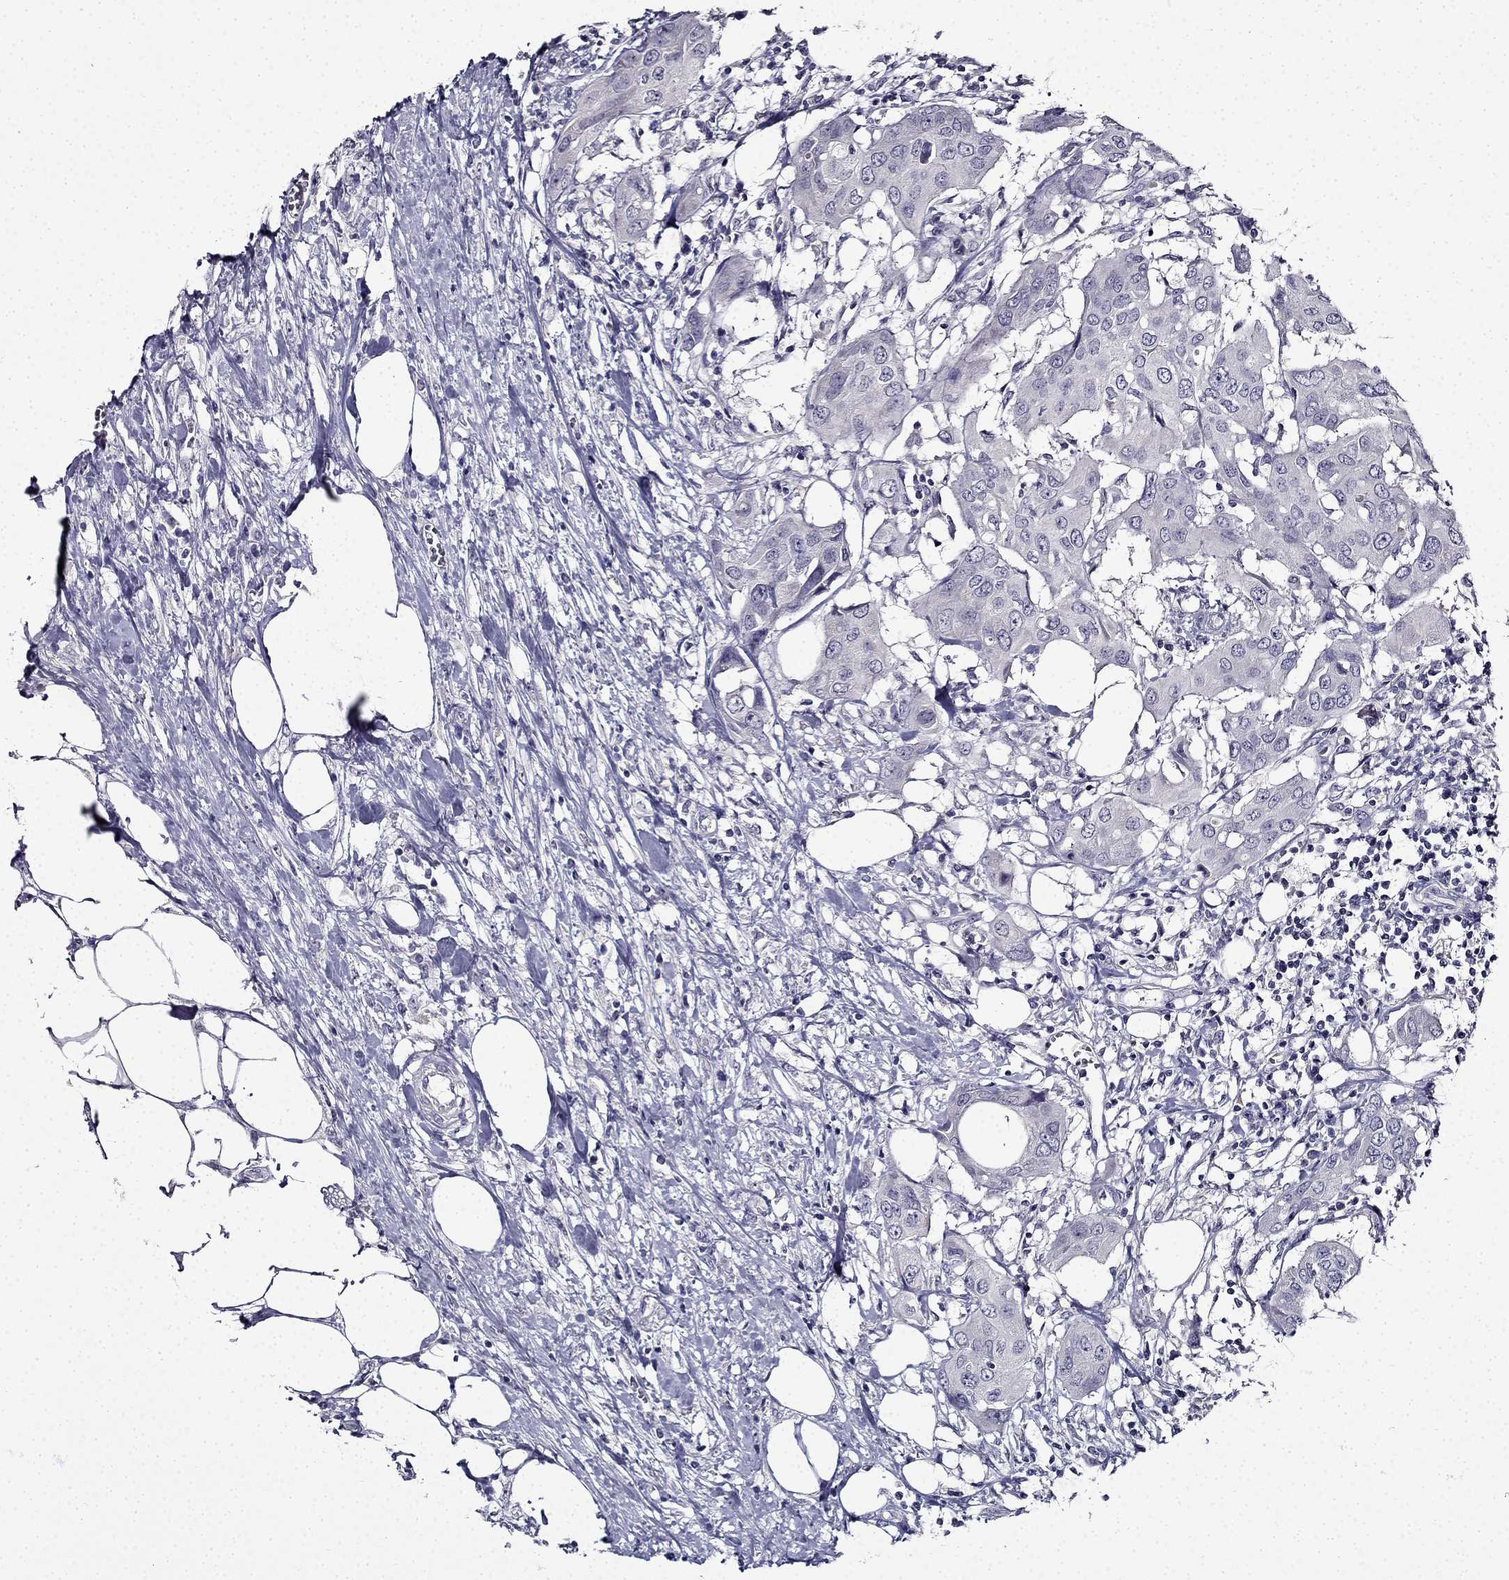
{"staining": {"intensity": "negative", "quantity": "none", "location": "none"}, "tissue": "urothelial cancer", "cell_type": "Tumor cells", "image_type": "cancer", "snomed": [{"axis": "morphology", "description": "Urothelial carcinoma, NOS"}, {"axis": "morphology", "description": "Urothelial carcinoma, High grade"}, {"axis": "topography", "description": "Urinary bladder"}], "caption": "Image shows no protein positivity in tumor cells of urothelial cancer tissue.", "gene": "TMEM266", "patient": {"sex": "male", "age": 63}}